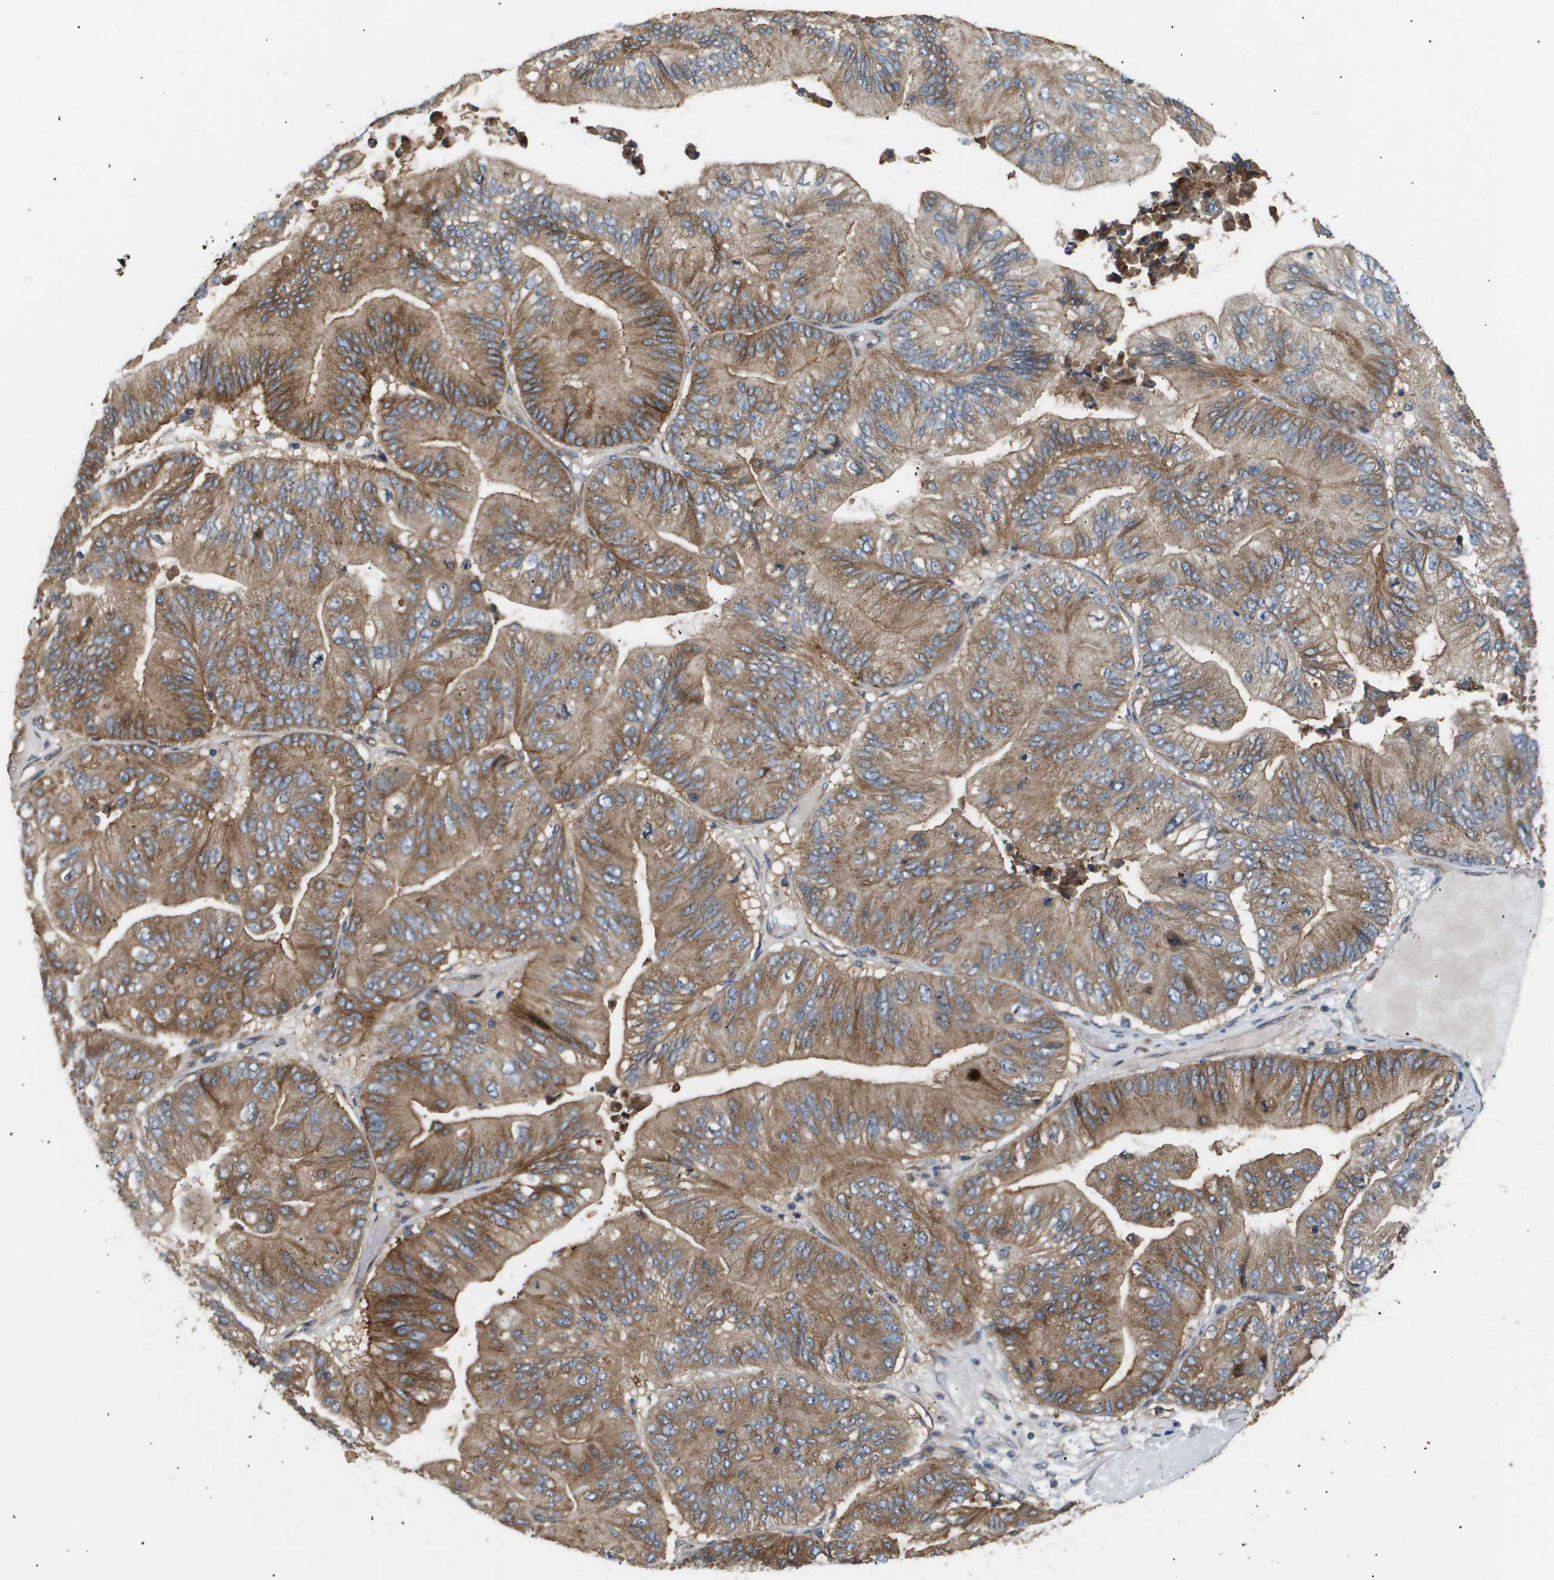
{"staining": {"intensity": "moderate", "quantity": ">75%", "location": "cytoplasmic/membranous"}, "tissue": "ovarian cancer", "cell_type": "Tumor cells", "image_type": "cancer", "snomed": [{"axis": "morphology", "description": "Cystadenocarcinoma, mucinous, NOS"}, {"axis": "topography", "description": "Ovary"}], "caption": "DAB immunohistochemical staining of human mucinous cystadenocarcinoma (ovarian) demonstrates moderate cytoplasmic/membranous protein staining in about >75% of tumor cells. Nuclei are stained in blue.", "gene": "LYSMD3", "patient": {"sex": "female", "age": 61}}